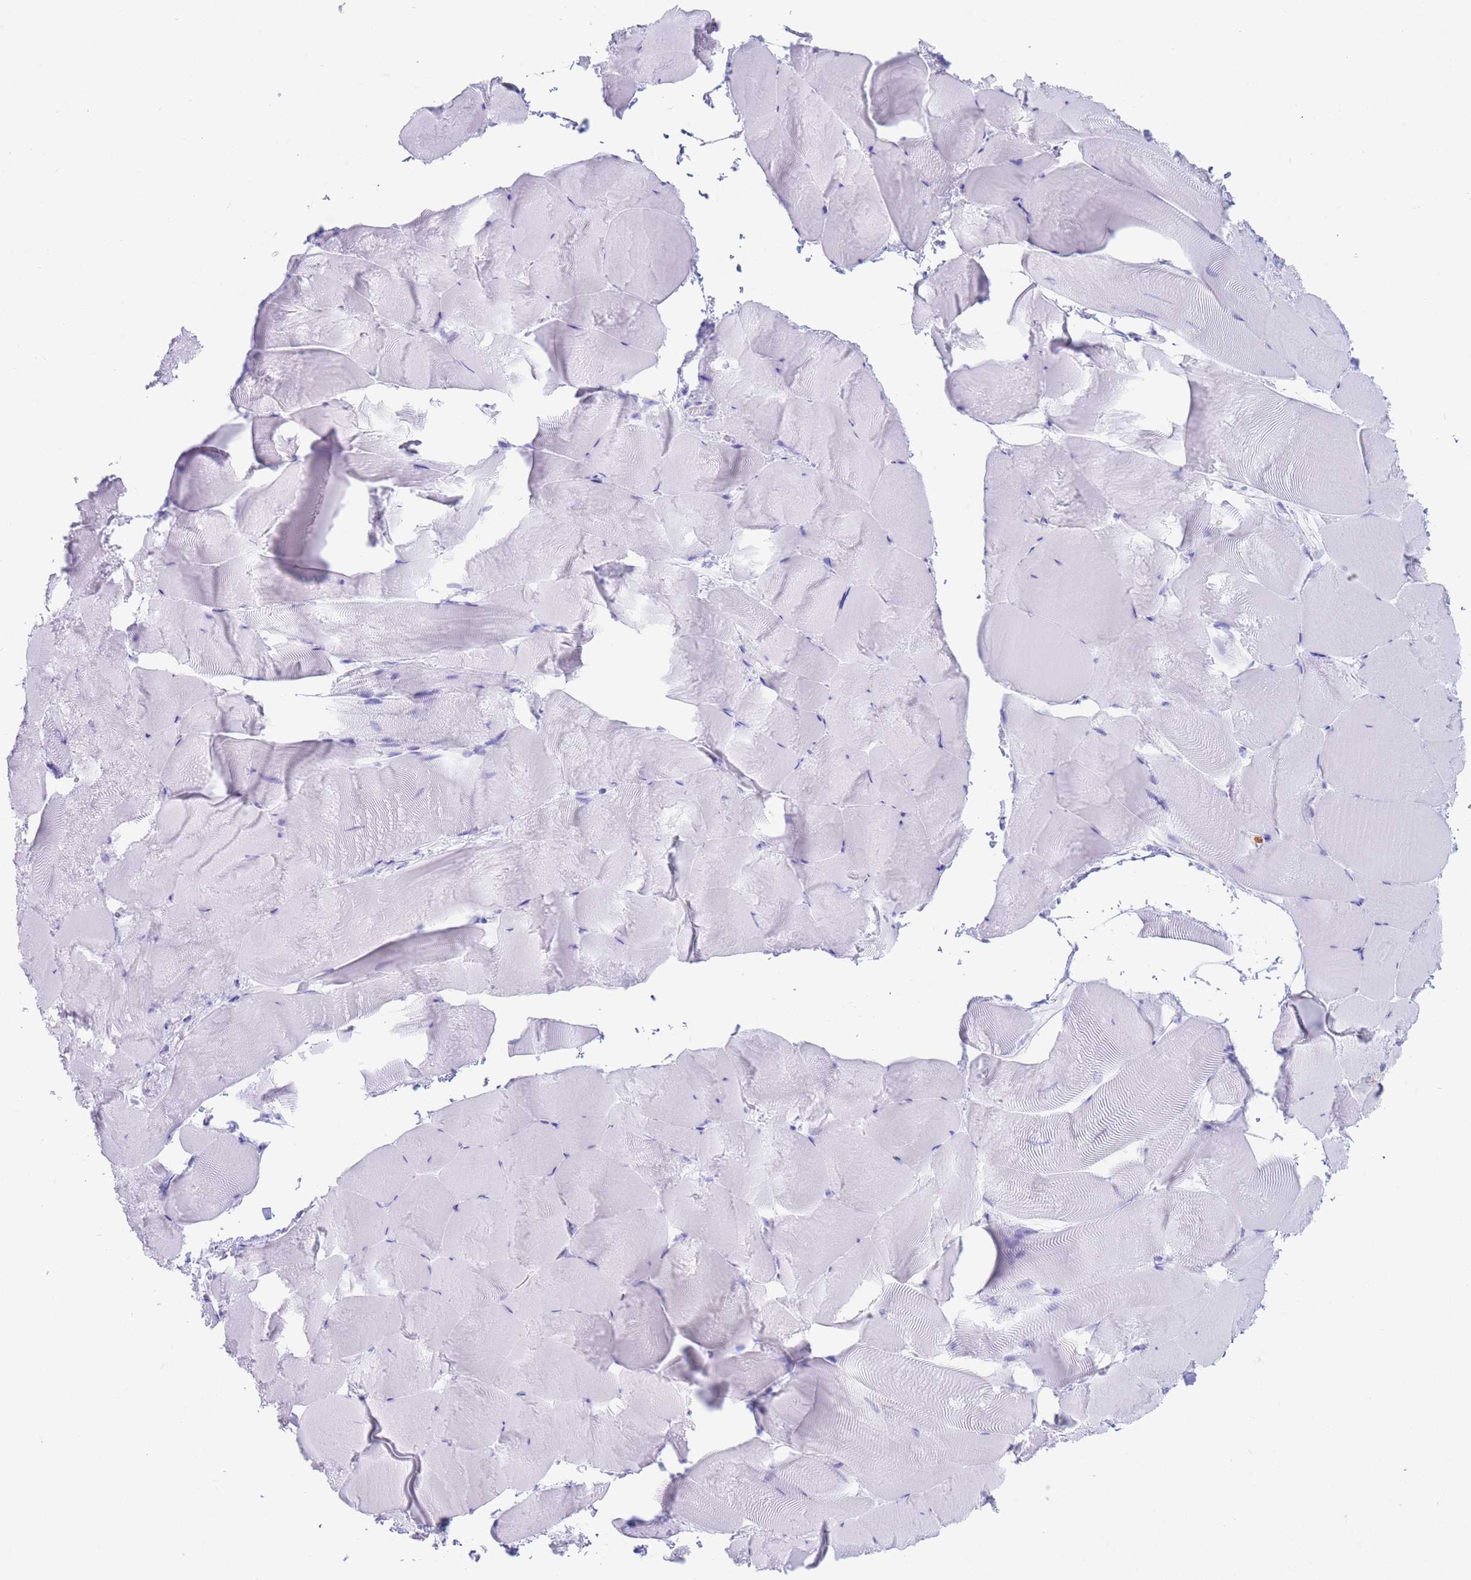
{"staining": {"intensity": "negative", "quantity": "none", "location": "none"}, "tissue": "skeletal muscle", "cell_type": "Myocytes", "image_type": "normal", "snomed": [{"axis": "morphology", "description": "Normal tissue, NOS"}, {"axis": "topography", "description": "Skeletal muscle"}], "caption": "Myocytes show no significant staining in normal skeletal muscle. (Brightfield microscopy of DAB (3,3'-diaminobenzidine) immunohistochemistry at high magnification).", "gene": "CORO1A", "patient": {"sex": "female", "age": 64}}